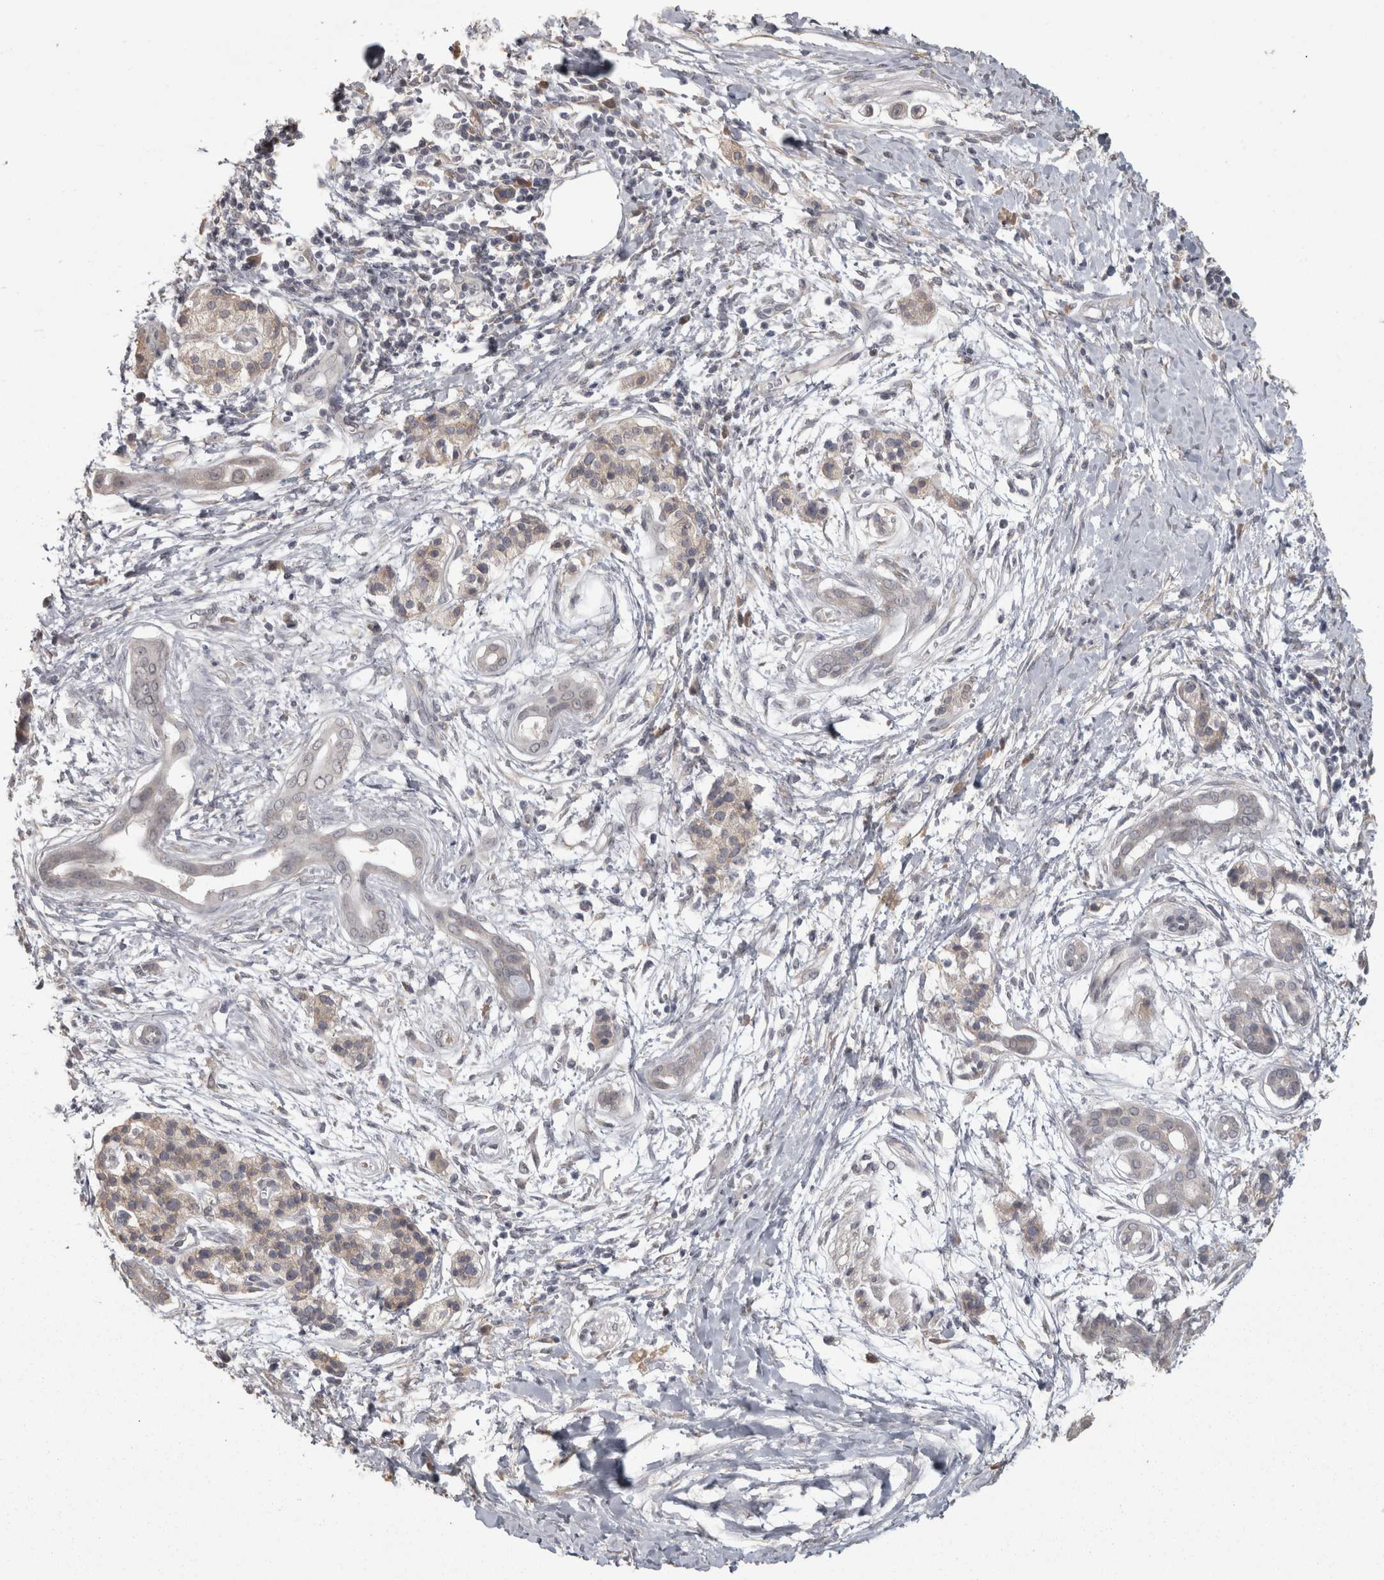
{"staining": {"intensity": "weak", "quantity": "<25%", "location": "cytoplasmic/membranous"}, "tissue": "pancreatic cancer", "cell_type": "Tumor cells", "image_type": "cancer", "snomed": [{"axis": "morphology", "description": "Adenocarcinoma, NOS"}, {"axis": "topography", "description": "Pancreas"}], "caption": "Human pancreatic cancer stained for a protein using immunohistochemistry (IHC) exhibits no staining in tumor cells.", "gene": "RAB29", "patient": {"sex": "male", "age": 59}}